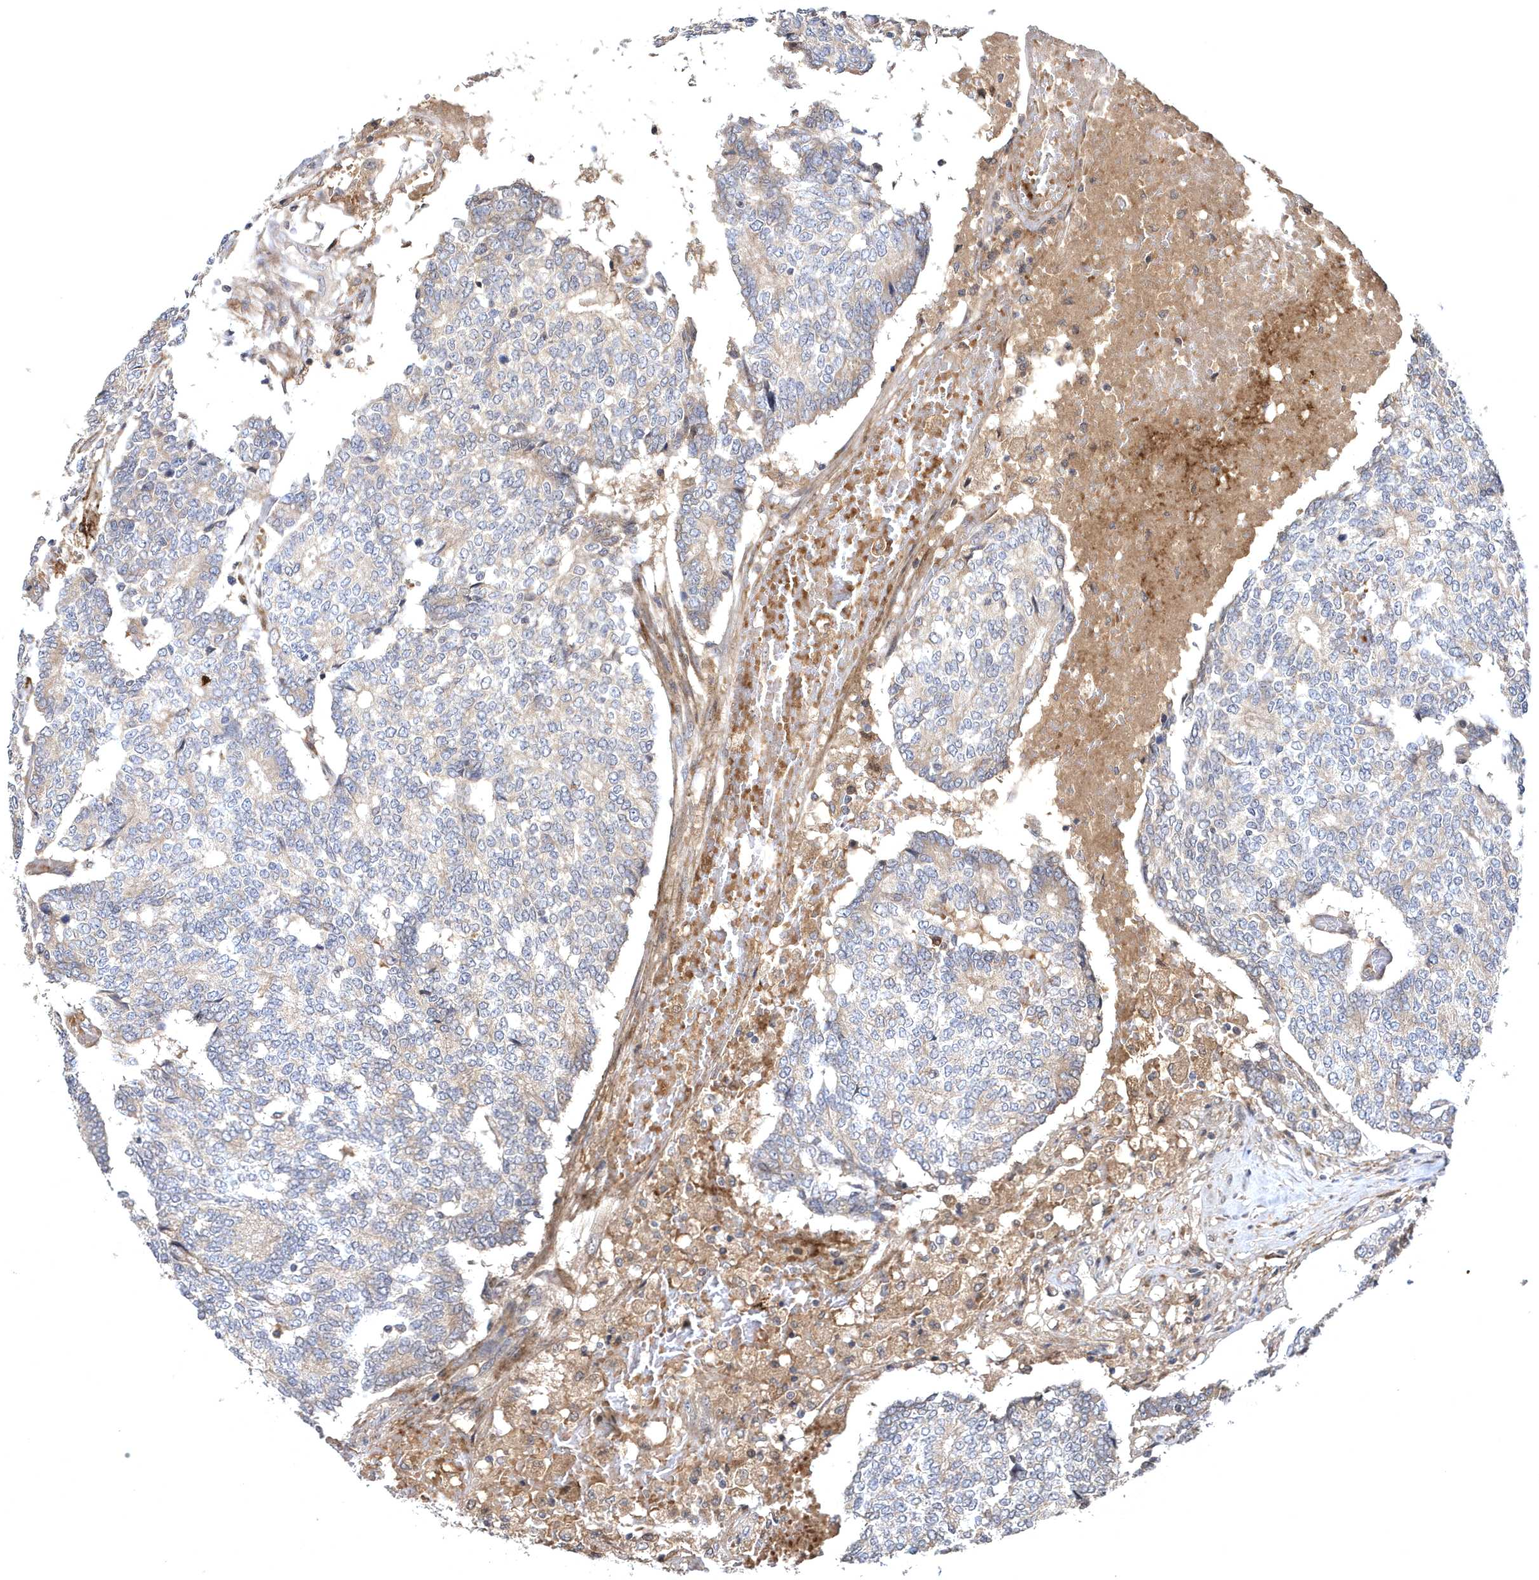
{"staining": {"intensity": "weak", "quantity": "<25%", "location": "cytoplasmic/membranous"}, "tissue": "prostate cancer", "cell_type": "Tumor cells", "image_type": "cancer", "snomed": [{"axis": "morphology", "description": "Normal tissue, NOS"}, {"axis": "morphology", "description": "Adenocarcinoma, High grade"}, {"axis": "topography", "description": "Prostate"}, {"axis": "topography", "description": "Seminal veicle"}], "caption": "Immunohistochemistry micrograph of prostate cancer stained for a protein (brown), which reveals no positivity in tumor cells. Brightfield microscopy of immunohistochemistry stained with DAB (brown) and hematoxylin (blue), captured at high magnification.", "gene": "HMGCS1", "patient": {"sex": "male", "age": 55}}